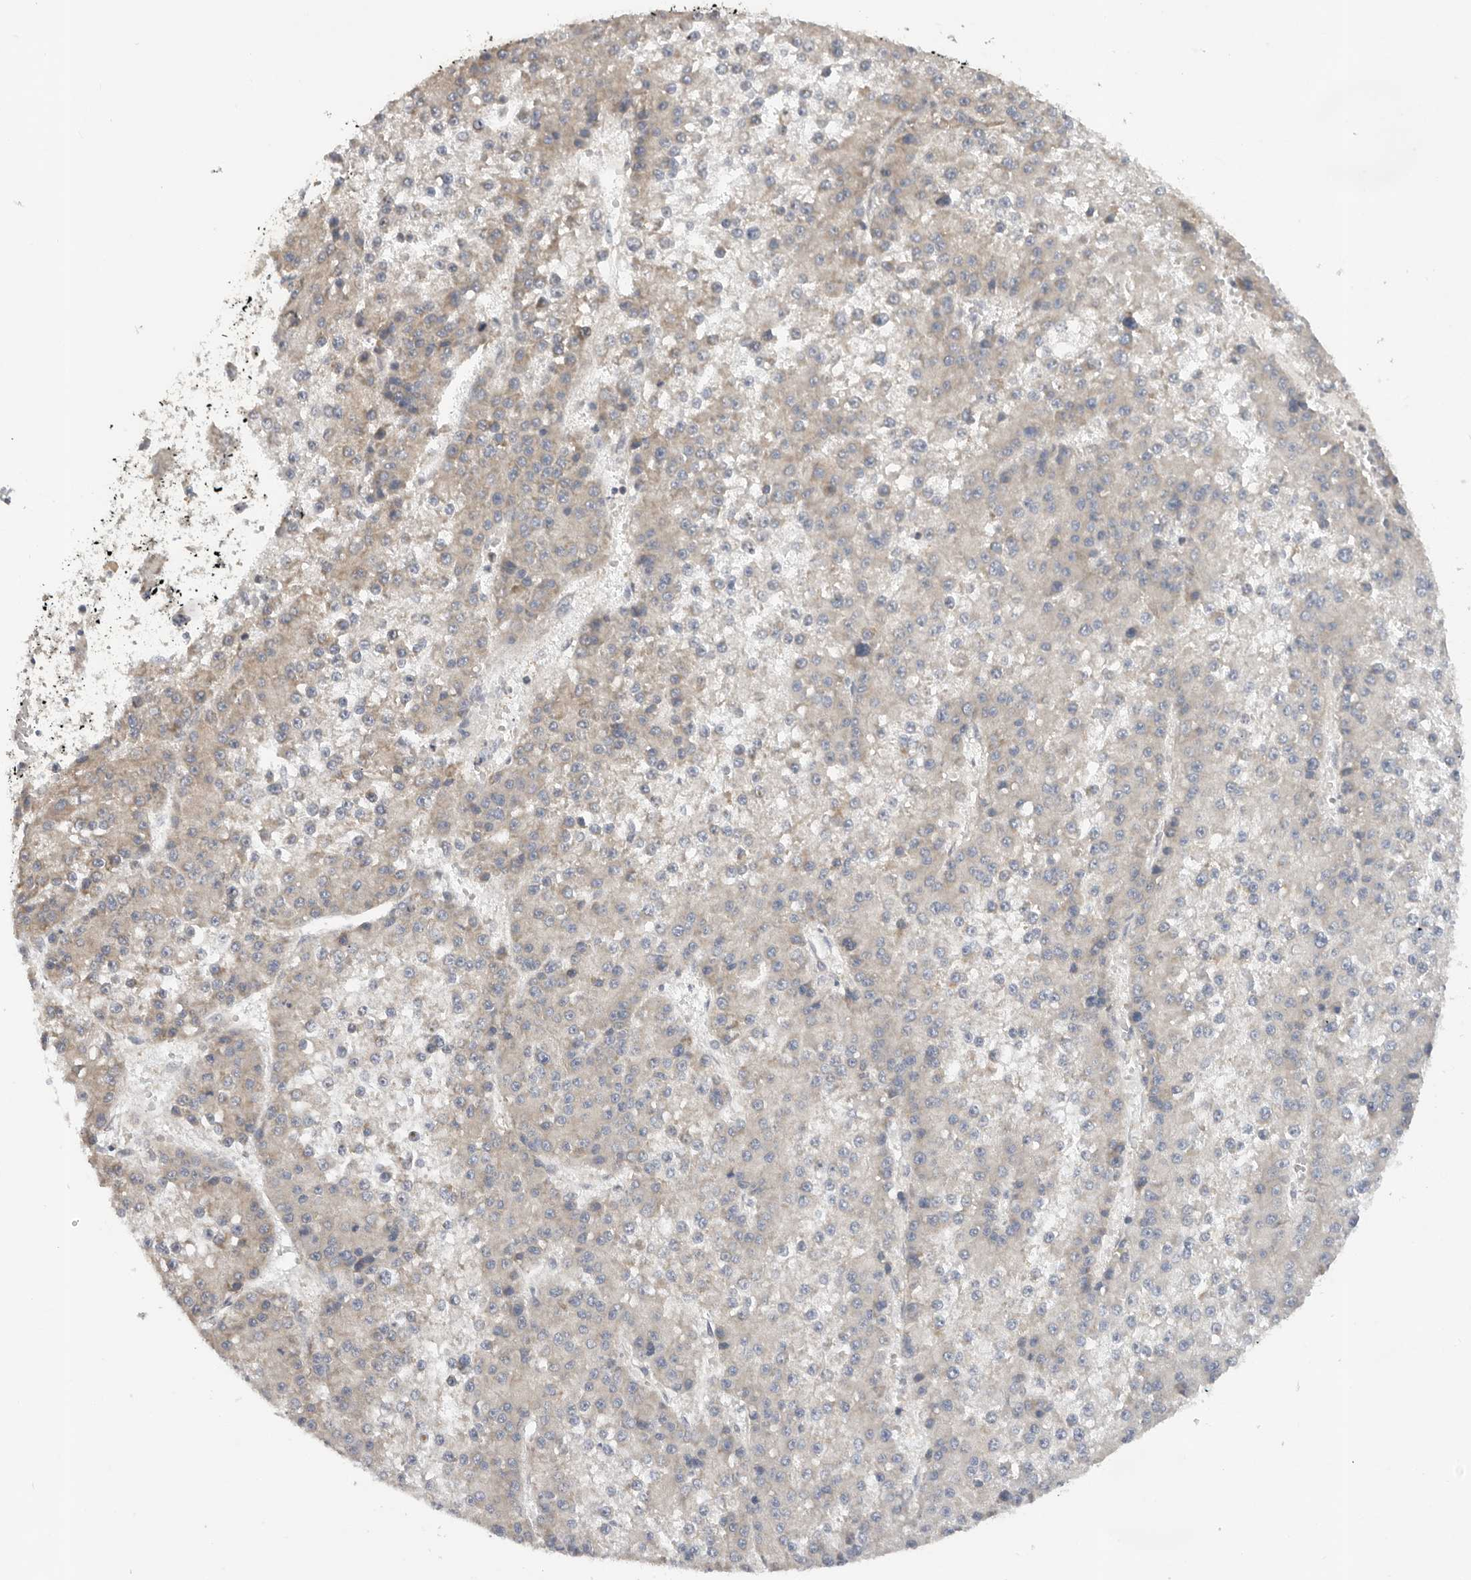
{"staining": {"intensity": "weak", "quantity": "<25%", "location": "cytoplasmic/membranous"}, "tissue": "liver cancer", "cell_type": "Tumor cells", "image_type": "cancer", "snomed": [{"axis": "morphology", "description": "Carcinoma, Hepatocellular, NOS"}, {"axis": "topography", "description": "Liver"}], "caption": "A micrograph of liver cancer stained for a protein displays no brown staining in tumor cells.", "gene": "PPP1R42", "patient": {"sex": "female", "age": 73}}